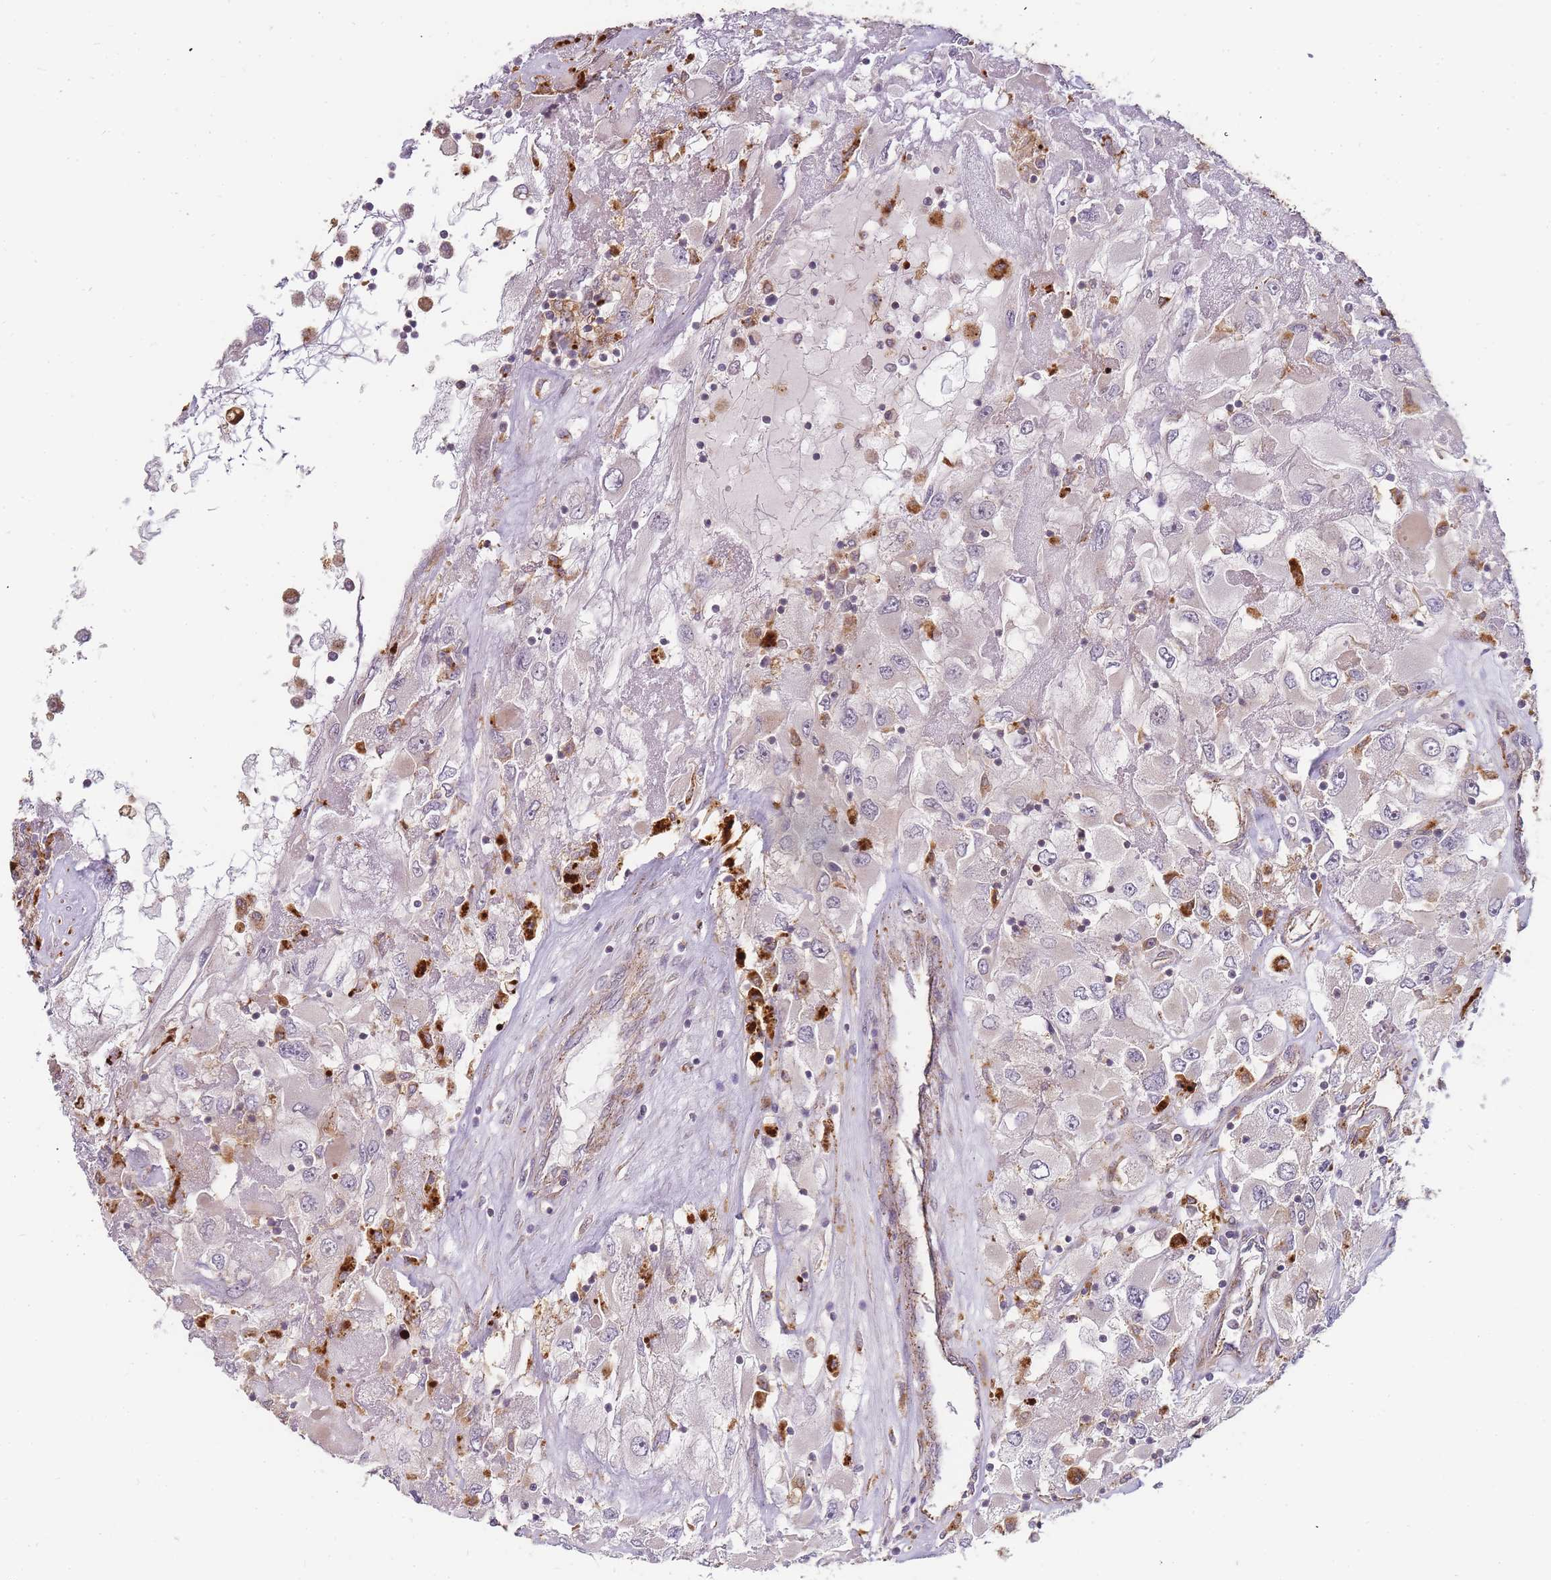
{"staining": {"intensity": "negative", "quantity": "none", "location": "none"}, "tissue": "renal cancer", "cell_type": "Tumor cells", "image_type": "cancer", "snomed": [{"axis": "morphology", "description": "Adenocarcinoma, NOS"}, {"axis": "topography", "description": "Kidney"}], "caption": "DAB (3,3'-diaminobenzidine) immunohistochemical staining of human adenocarcinoma (renal) demonstrates no significant positivity in tumor cells. Brightfield microscopy of immunohistochemistry stained with DAB (brown) and hematoxylin (blue), captured at high magnification.", "gene": "ATG5", "patient": {"sex": "female", "age": 52}}